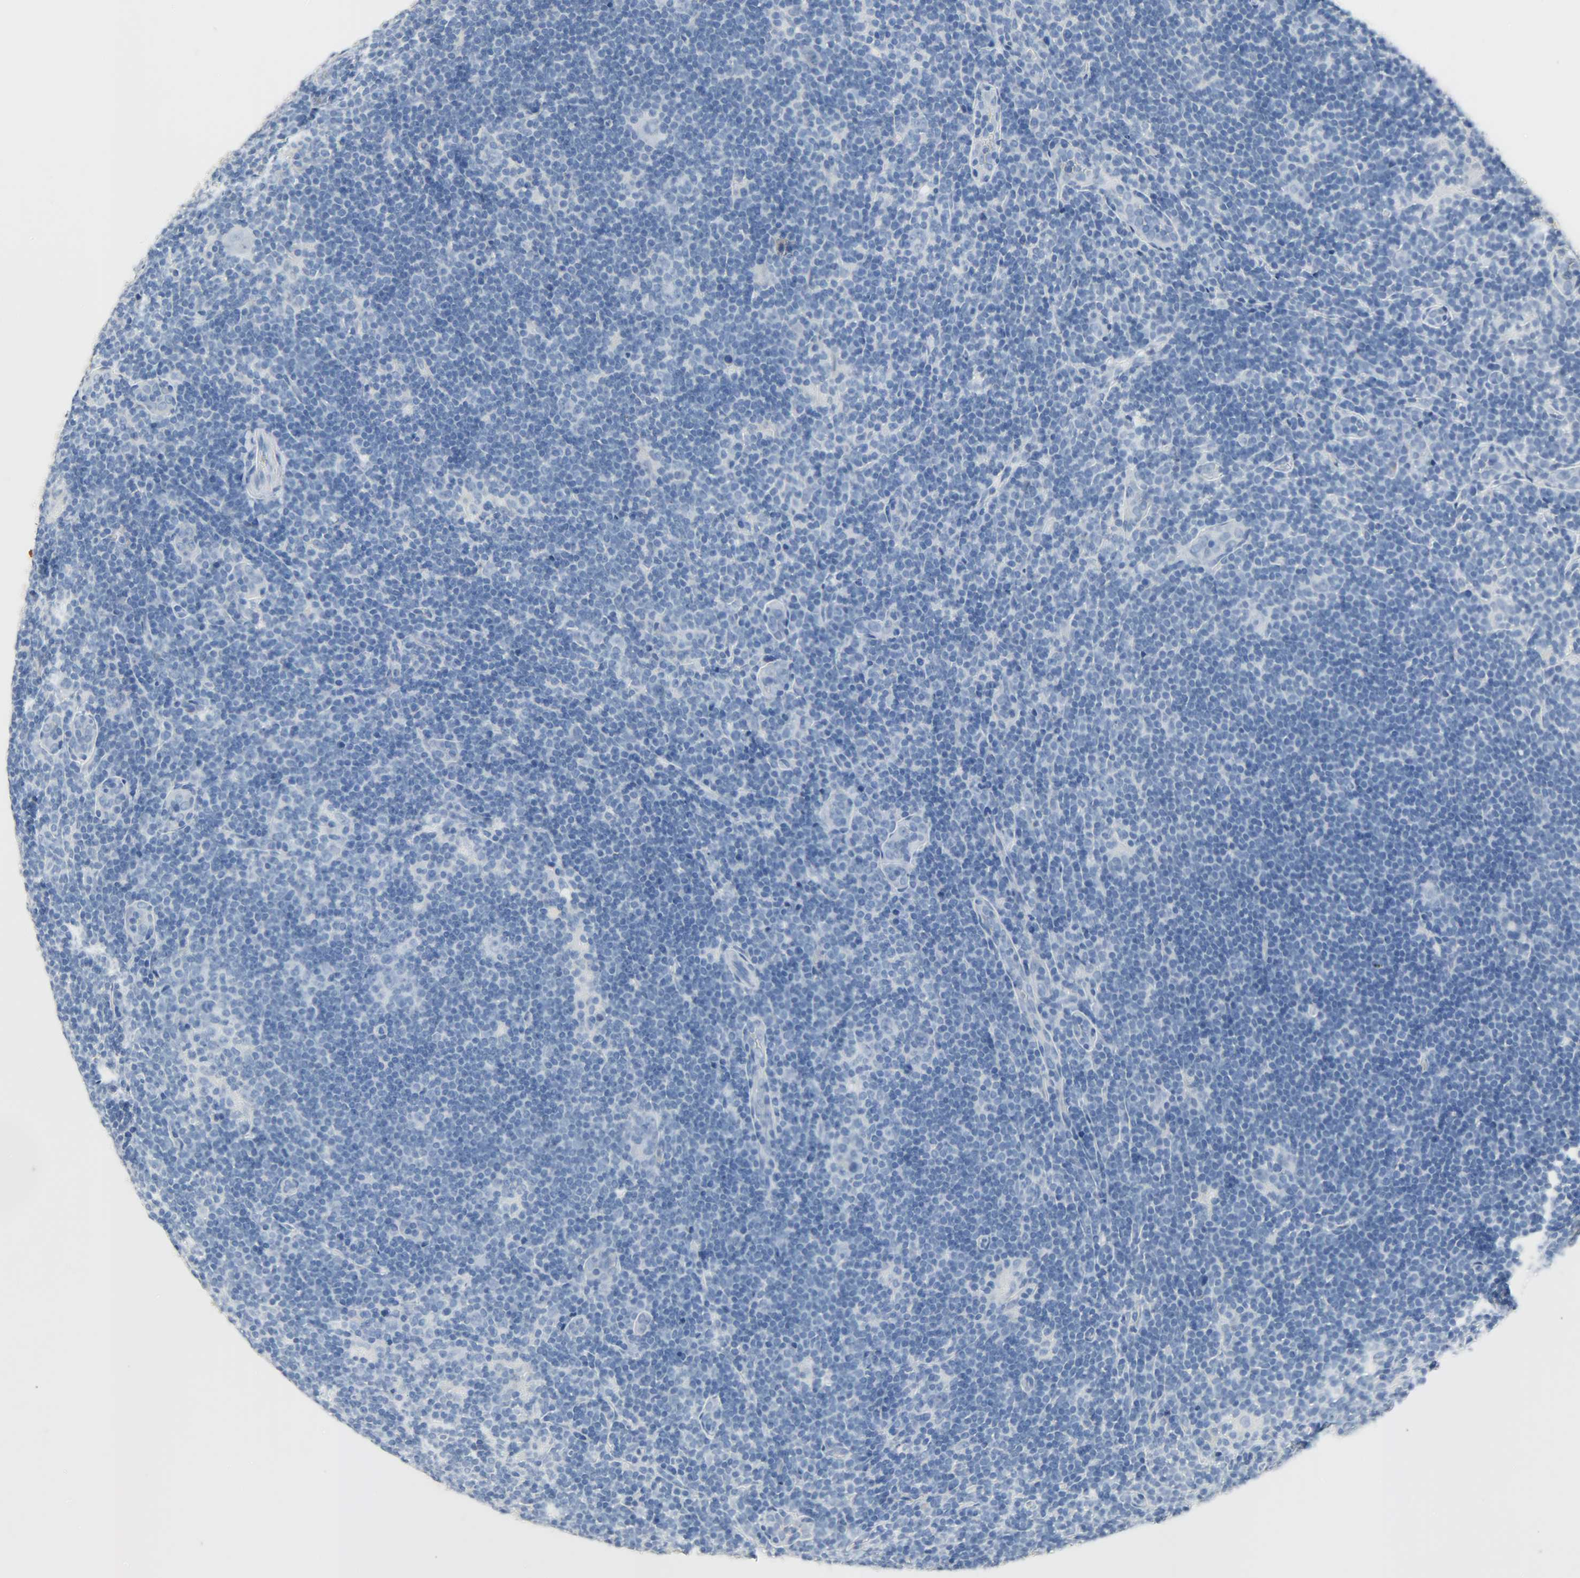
{"staining": {"intensity": "negative", "quantity": "none", "location": "none"}, "tissue": "lymphoma", "cell_type": "Tumor cells", "image_type": "cancer", "snomed": [{"axis": "morphology", "description": "Hodgkin's disease, NOS"}, {"axis": "topography", "description": "Lymph node"}], "caption": "An immunohistochemistry micrograph of lymphoma is shown. There is no staining in tumor cells of lymphoma. The staining is performed using DAB brown chromogen with nuclei counter-stained in using hematoxylin.", "gene": "CRP", "patient": {"sex": "female", "age": 57}}